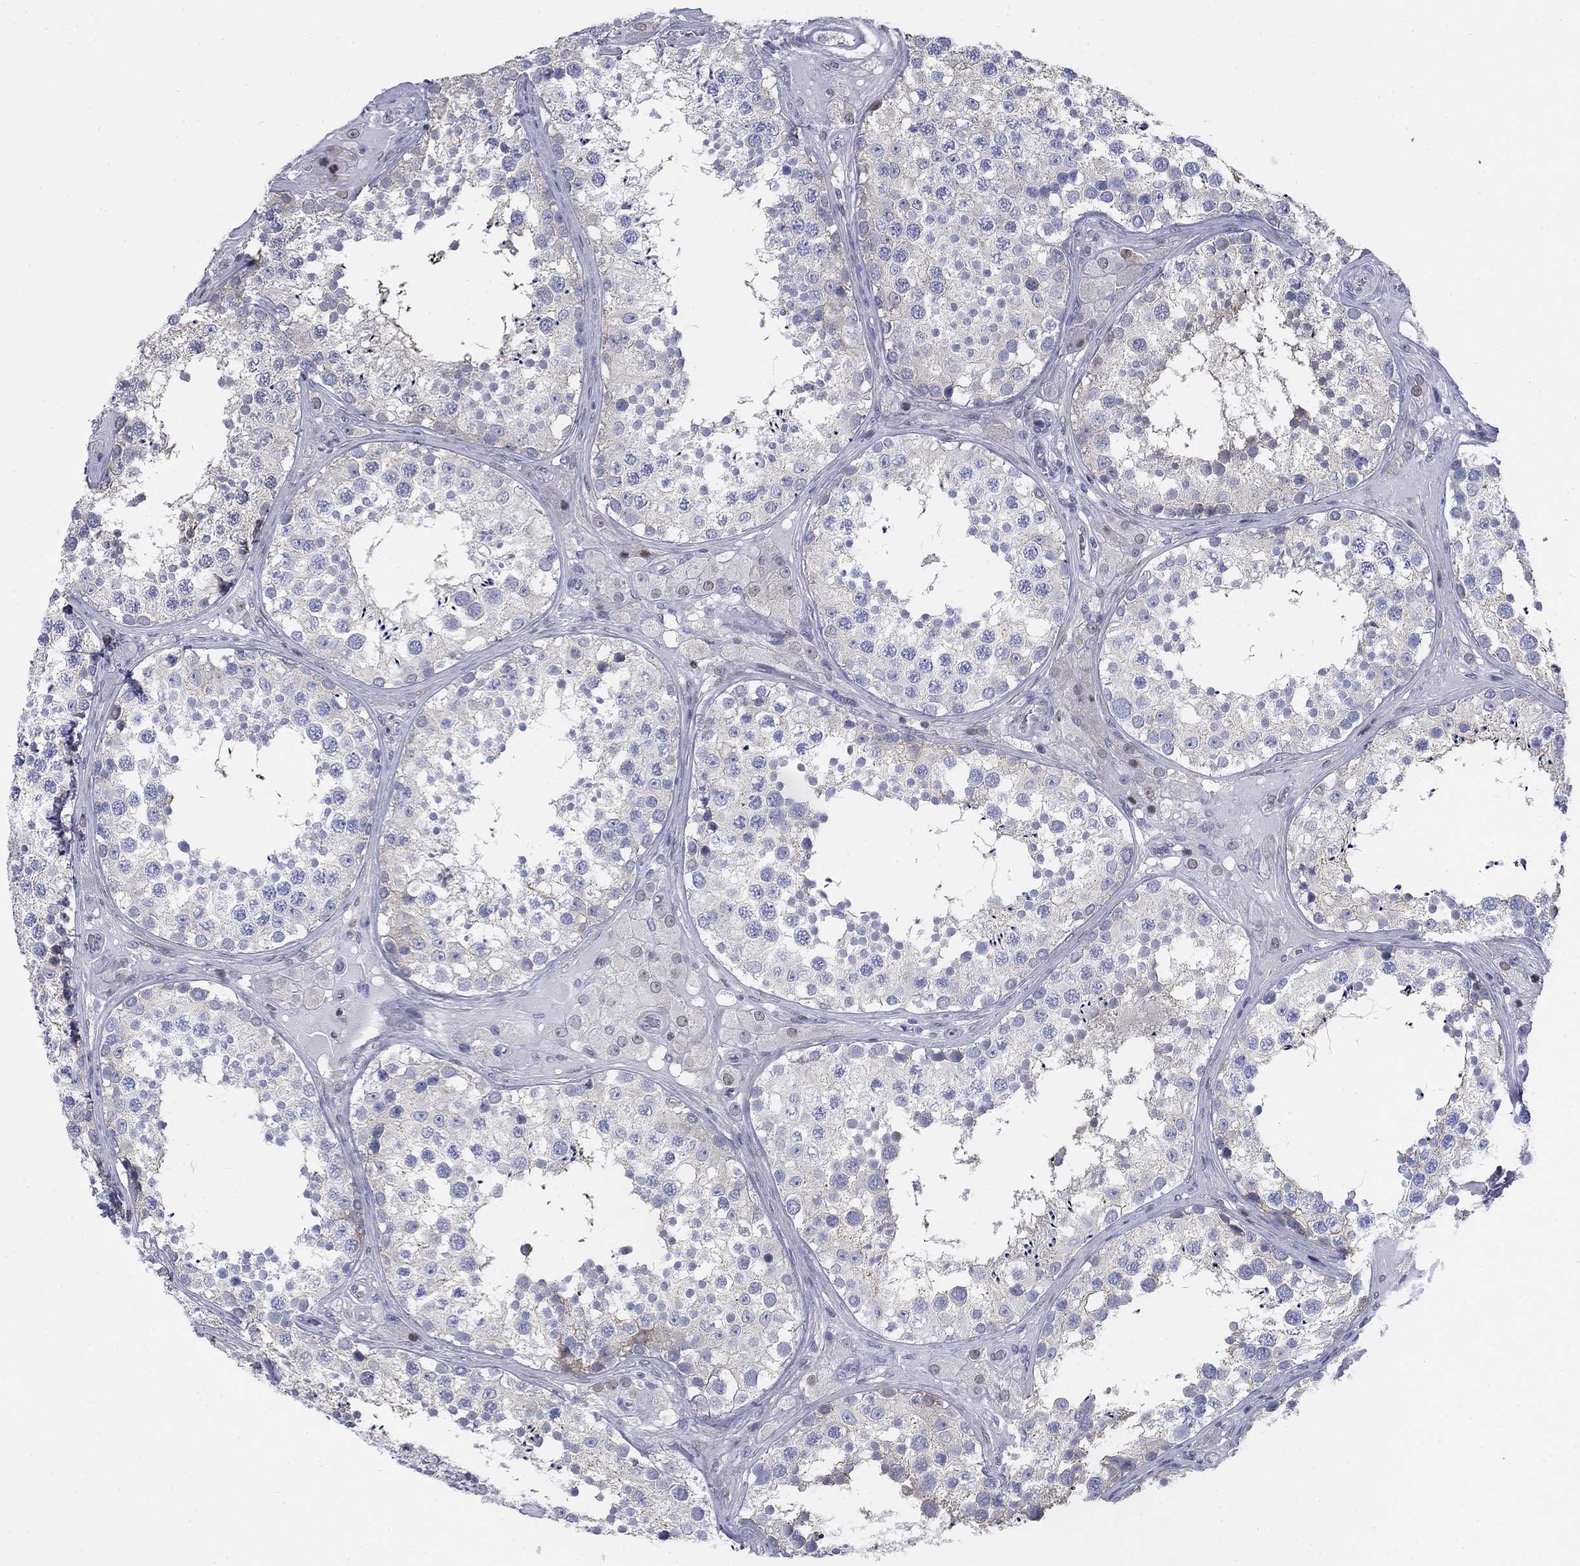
{"staining": {"intensity": "moderate", "quantity": "25%-75%", "location": "cytoplasmic/membranous"}, "tissue": "testis", "cell_type": "Cells in seminiferous ducts", "image_type": "normal", "snomed": [{"axis": "morphology", "description": "Normal tissue, NOS"}, {"axis": "topography", "description": "Testis"}], "caption": "Immunohistochemistry (IHC) (DAB (3,3'-diaminobenzidine)) staining of normal human testis displays moderate cytoplasmic/membranous protein positivity in about 25%-75% of cells in seminiferous ducts.", "gene": "MYO3A", "patient": {"sex": "male", "age": 34}}